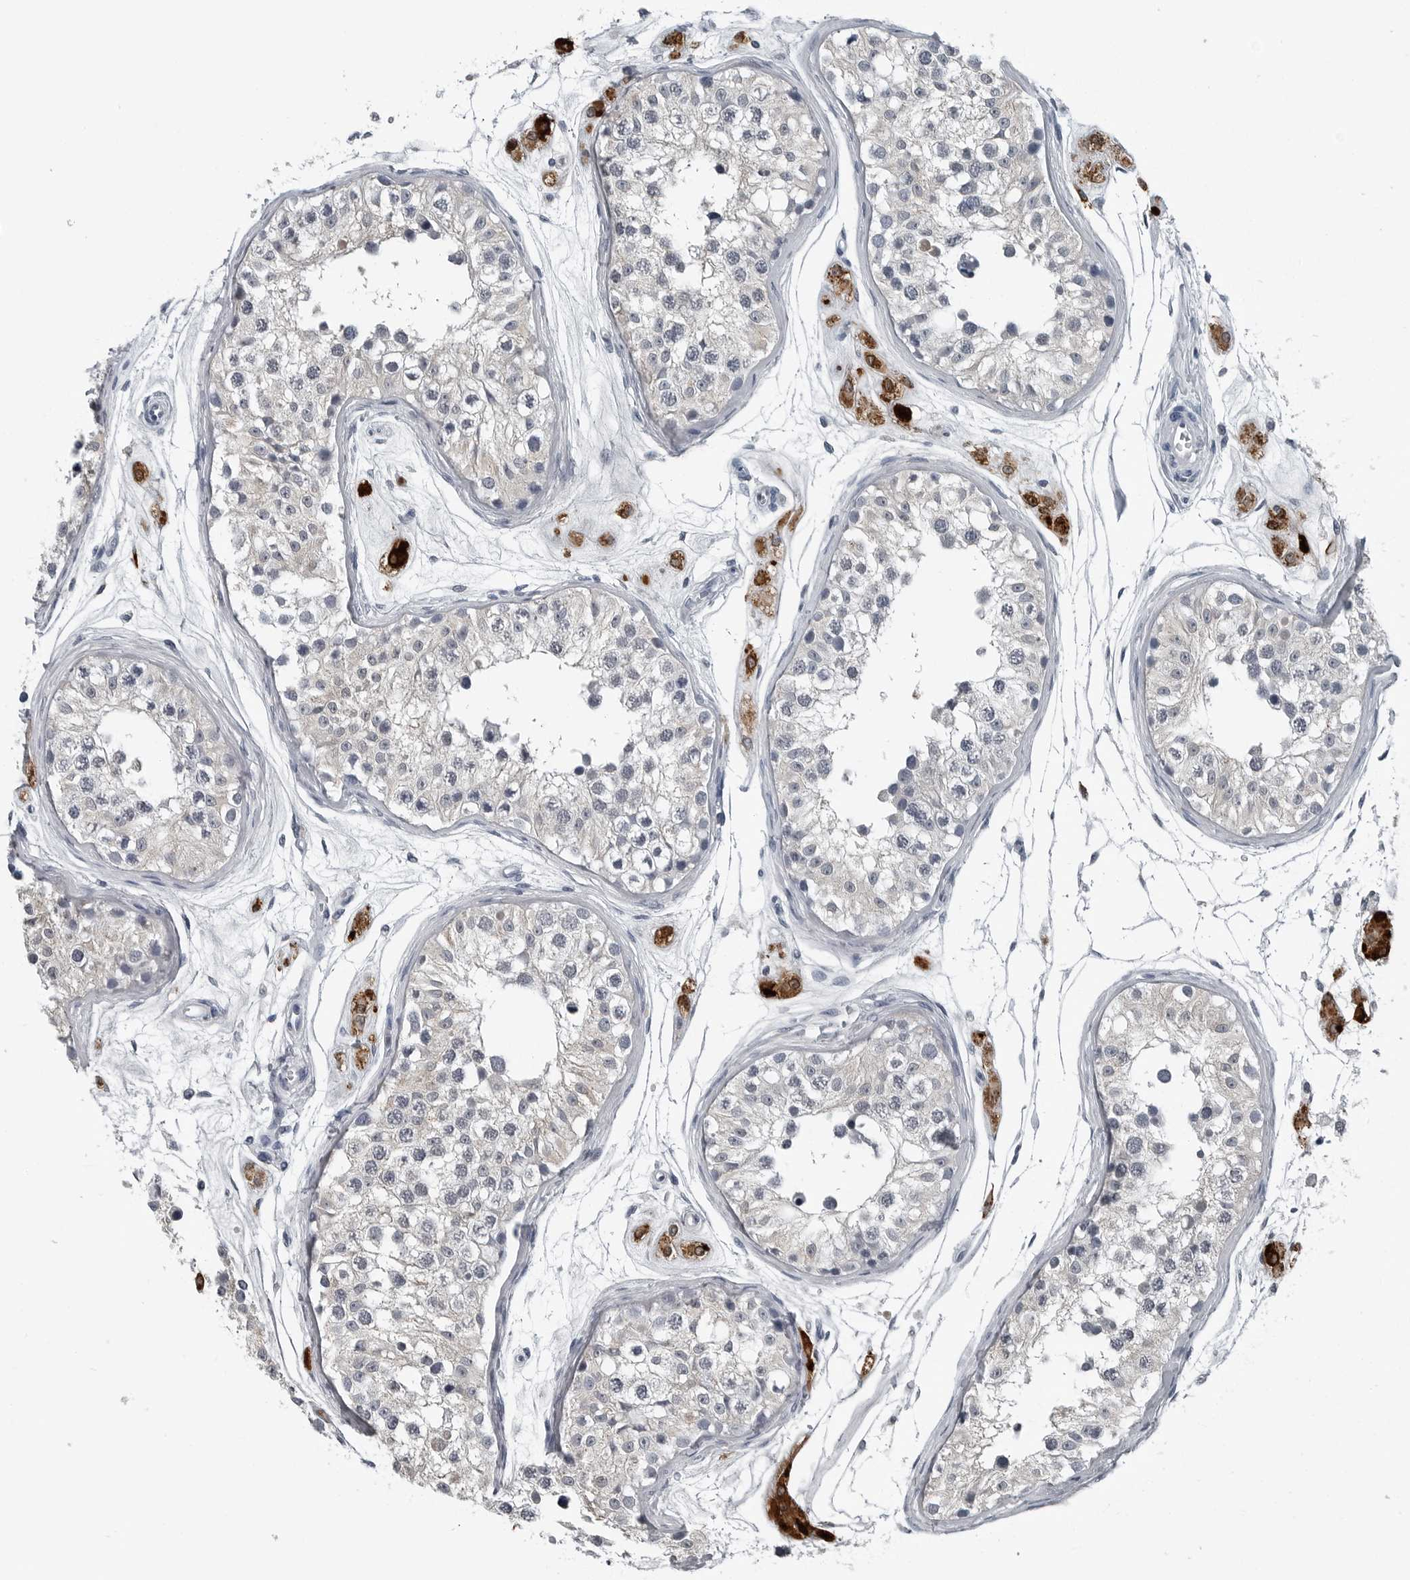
{"staining": {"intensity": "negative", "quantity": "none", "location": "none"}, "tissue": "testis", "cell_type": "Cells in seminiferous ducts", "image_type": "normal", "snomed": [{"axis": "morphology", "description": "Normal tissue, NOS"}, {"axis": "morphology", "description": "Adenocarcinoma, metastatic, NOS"}, {"axis": "topography", "description": "Testis"}], "caption": "Cells in seminiferous ducts show no significant protein positivity in benign testis. (DAB immunohistochemistry (IHC) visualized using brightfield microscopy, high magnification).", "gene": "SPINK1", "patient": {"sex": "male", "age": 26}}